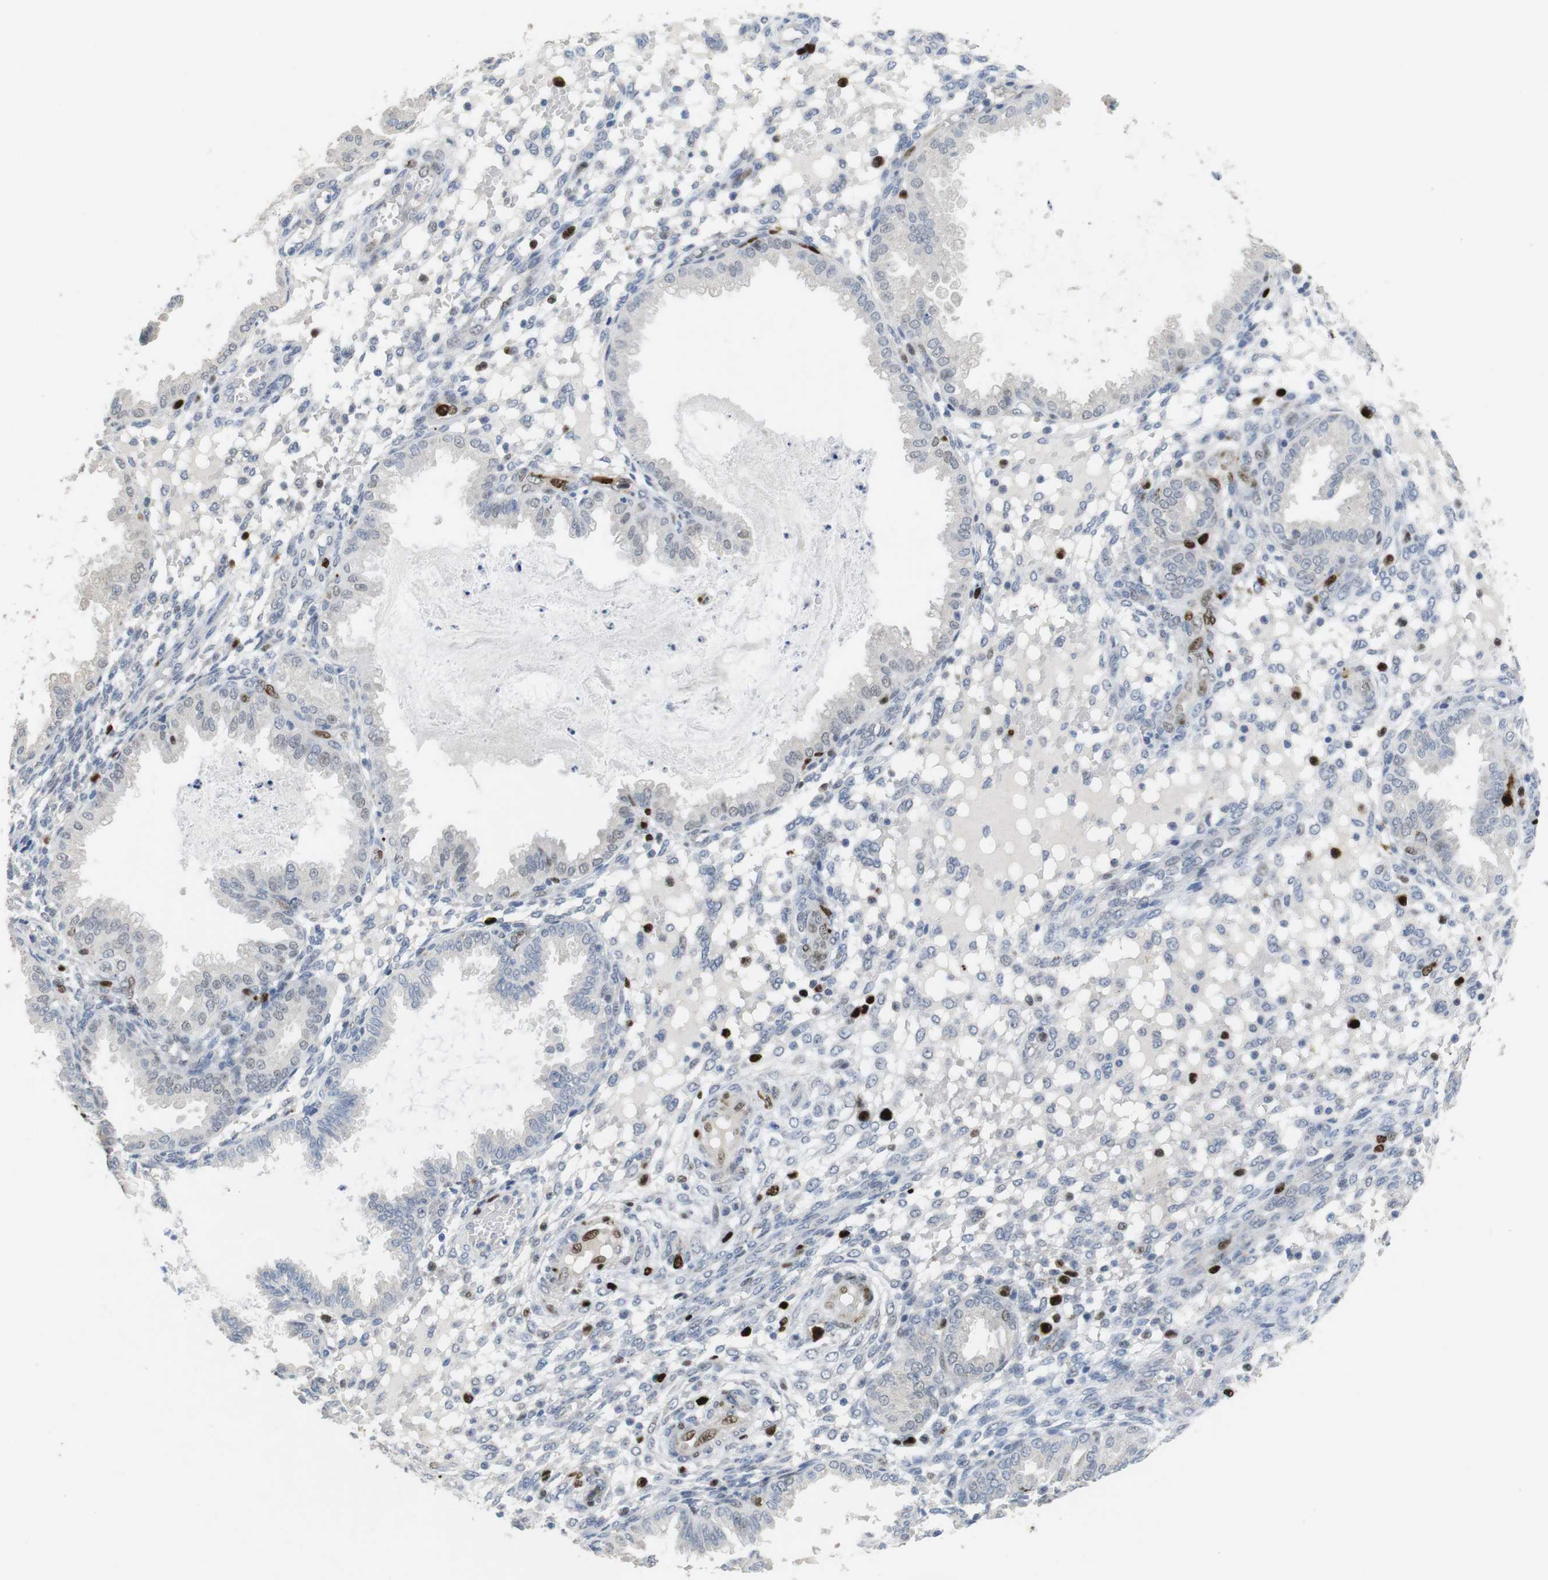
{"staining": {"intensity": "strong", "quantity": "<25%", "location": "nuclear"}, "tissue": "endometrium", "cell_type": "Cells in endometrial stroma", "image_type": "normal", "snomed": [{"axis": "morphology", "description": "Normal tissue, NOS"}, {"axis": "topography", "description": "Endometrium"}], "caption": "A micrograph of endometrium stained for a protein exhibits strong nuclear brown staining in cells in endometrial stroma.", "gene": "KPNA2", "patient": {"sex": "female", "age": 33}}